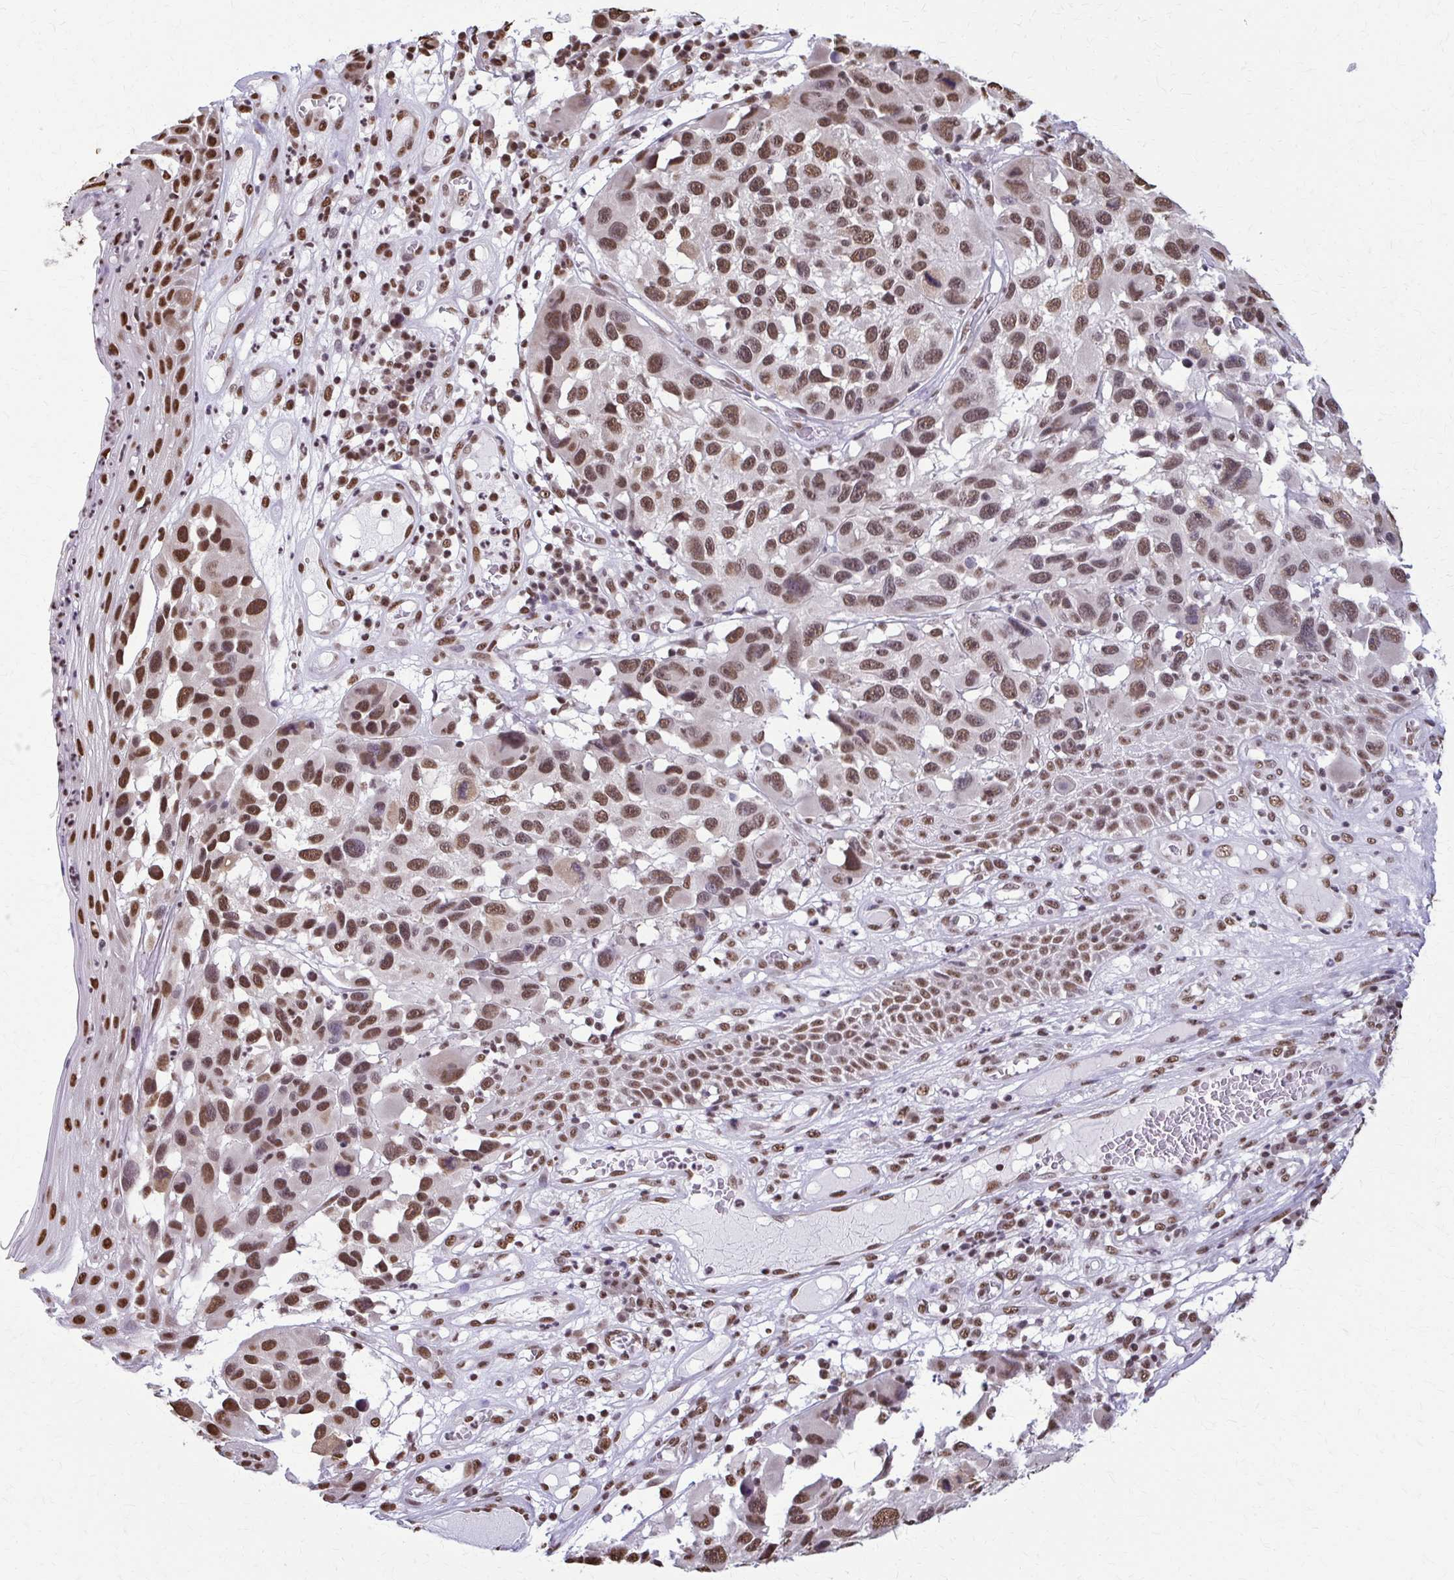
{"staining": {"intensity": "moderate", "quantity": ">75%", "location": "nuclear"}, "tissue": "melanoma", "cell_type": "Tumor cells", "image_type": "cancer", "snomed": [{"axis": "morphology", "description": "Malignant melanoma, NOS"}, {"axis": "topography", "description": "Skin"}], "caption": "Melanoma tissue shows moderate nuclear expression in about >75% of tumor cells, visualized by immunohistochemistry.", "gene": "SNRPA", "patient": {"sex": "male", "age": 53}}